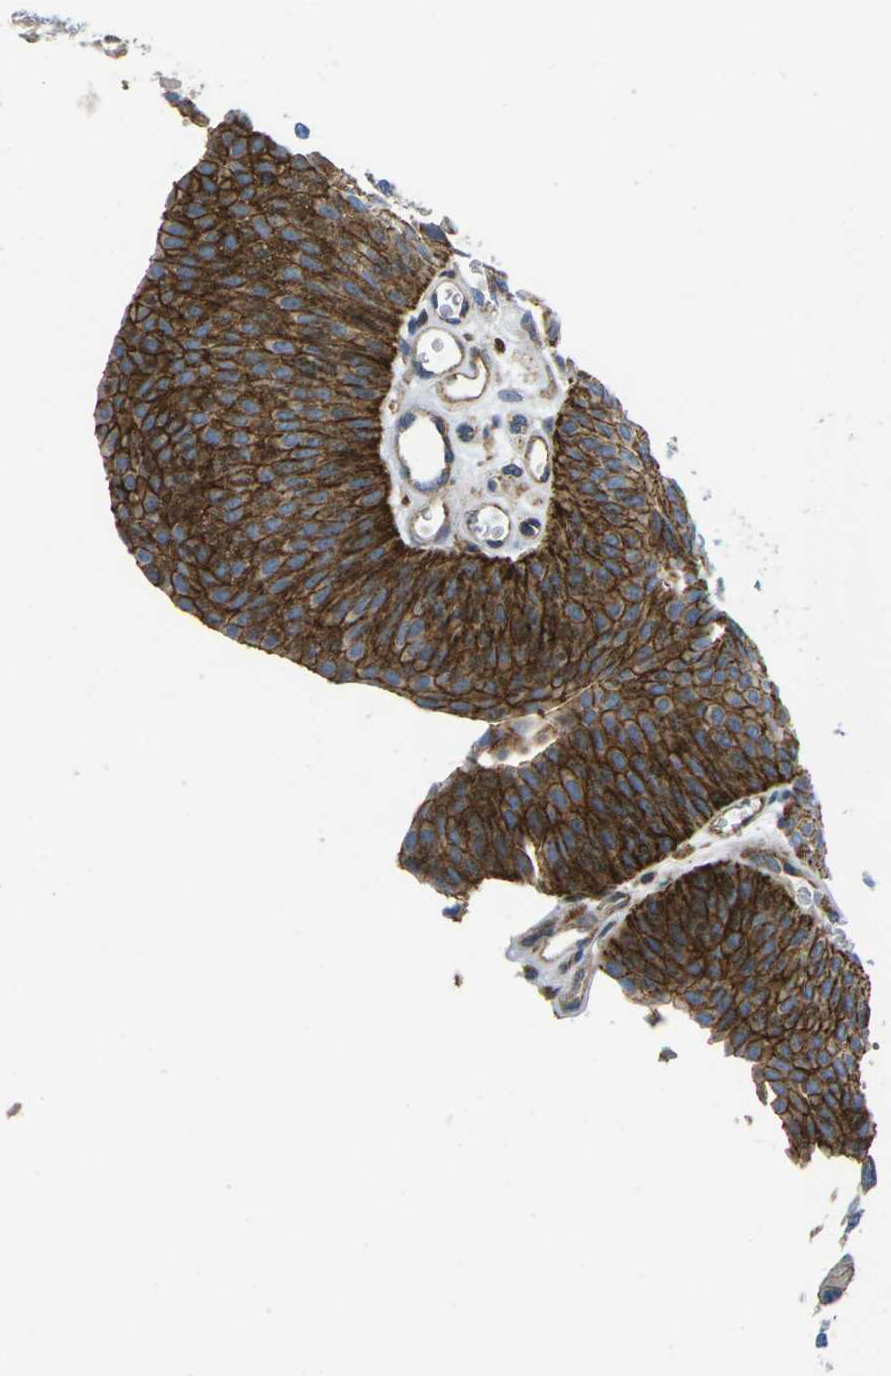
{"staining": {"intensity": "strong", "quantity": ">75%", "location": "cytoplasmic/membranous"}, "tissue": "urothelial cancer", "cell_type": "Tumor cells", "image_type": "cancer", "snomed": [{"axis": "morphology", "description": "Urothelial carcinoma, Low grade"}, {"axis": "topography", "description": "Urinary bladder"}], "caption": "Brown immunohistochemical staining in human urothelial carcinoma (low-grade) exhibits strong cytoplasmic/membranous staining in about >75% of tumor cells.", "gene": "IQGAP1", "patient": {"sex": "female", "age": 60}}